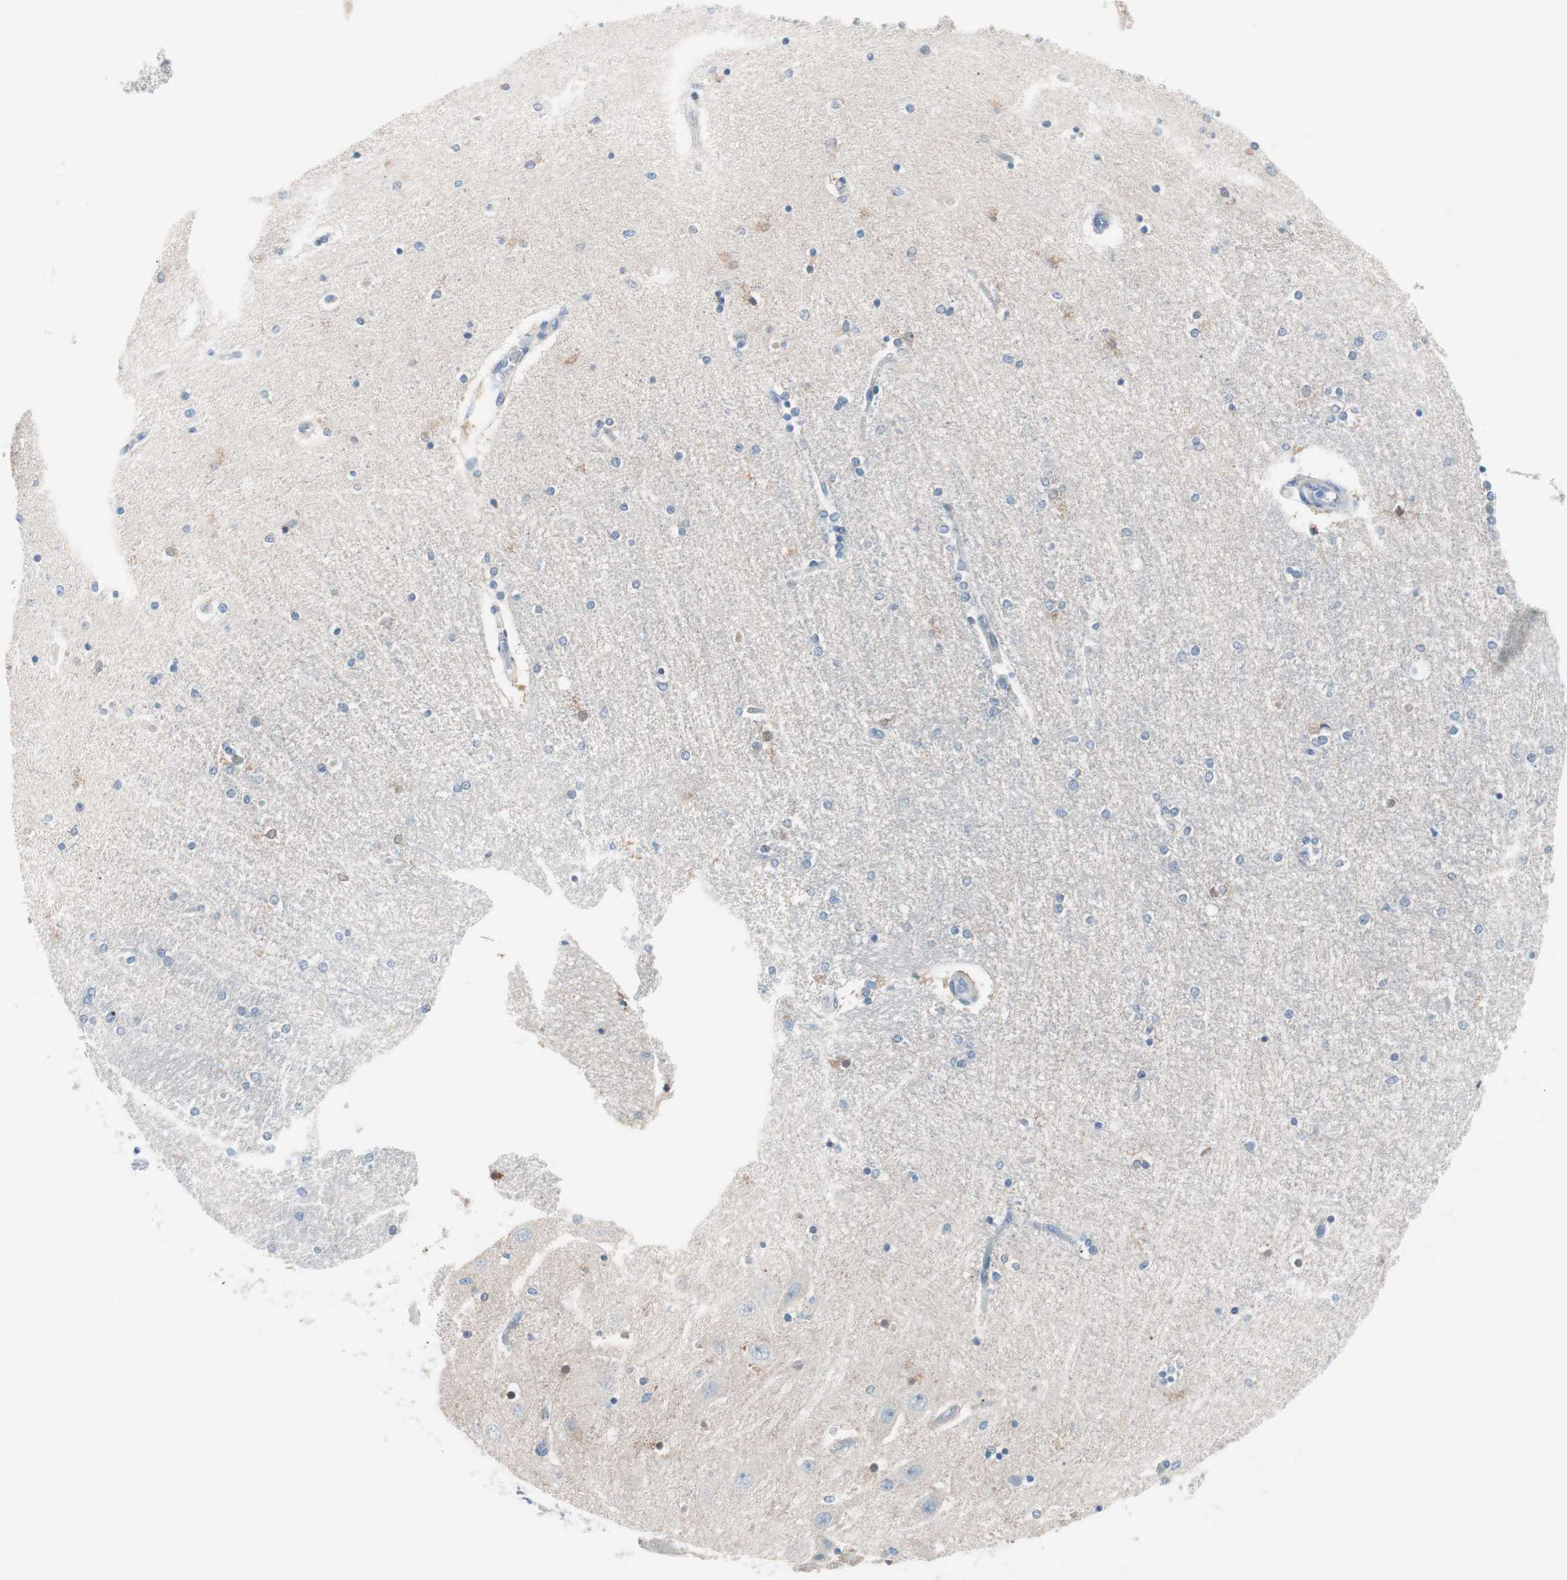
{"staining": {"intensity": "moderate", "quantity": "<25%", "location": "nuclear"}, "tissue": "hippocampus", "cell_type": "Glial cells", "image_type": "normal", "snomed": [{"axis": "morphology", "description": "Normal tissue, NOS"}, {"axis": "topography", "description": "Hippocampus"}], "caption": "Glial cells show low levels of moderate nuclear positivity in approximately <25% of cells in unremarkable human hippocampus.", "gene": "VIL1", "patient": {"sex": "female", "age": 54}}